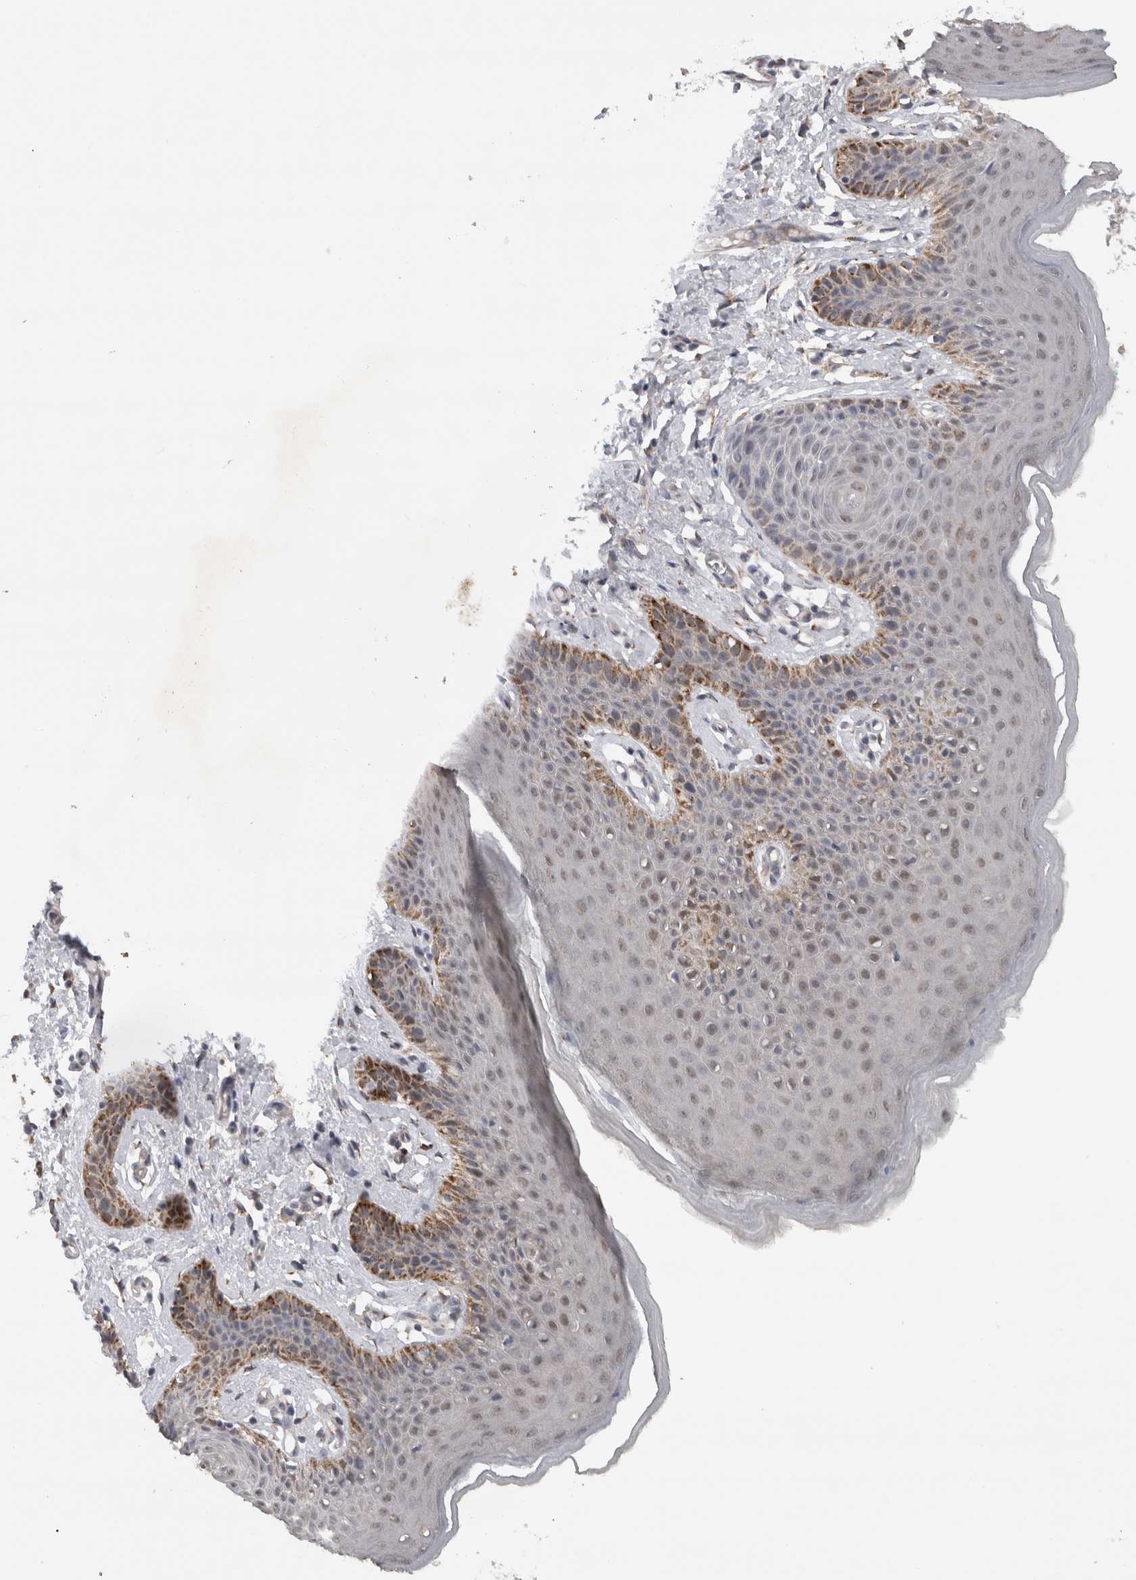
{"staining": {"intensity": "moderate", "quantity": "25%-75%", "location": "cytoplasmic/membranous"}, "tissue": "skin", "cell_type": "Epidermal cells", "image_type": "normal", "snomed": [{"axis": "morphology", "description": "Normal tissue, NOS"}, {"axis": "topography", "description": "Vulva"}], "caption": "About 25%-75% of epidermal cells in unremarkable skin show moderate cytoplasmic/membranous protein positivity as visualized by brown immunohistochemical staining.", "gene": "DYRK2", "patient": {"sex": "female", "age": 66}}